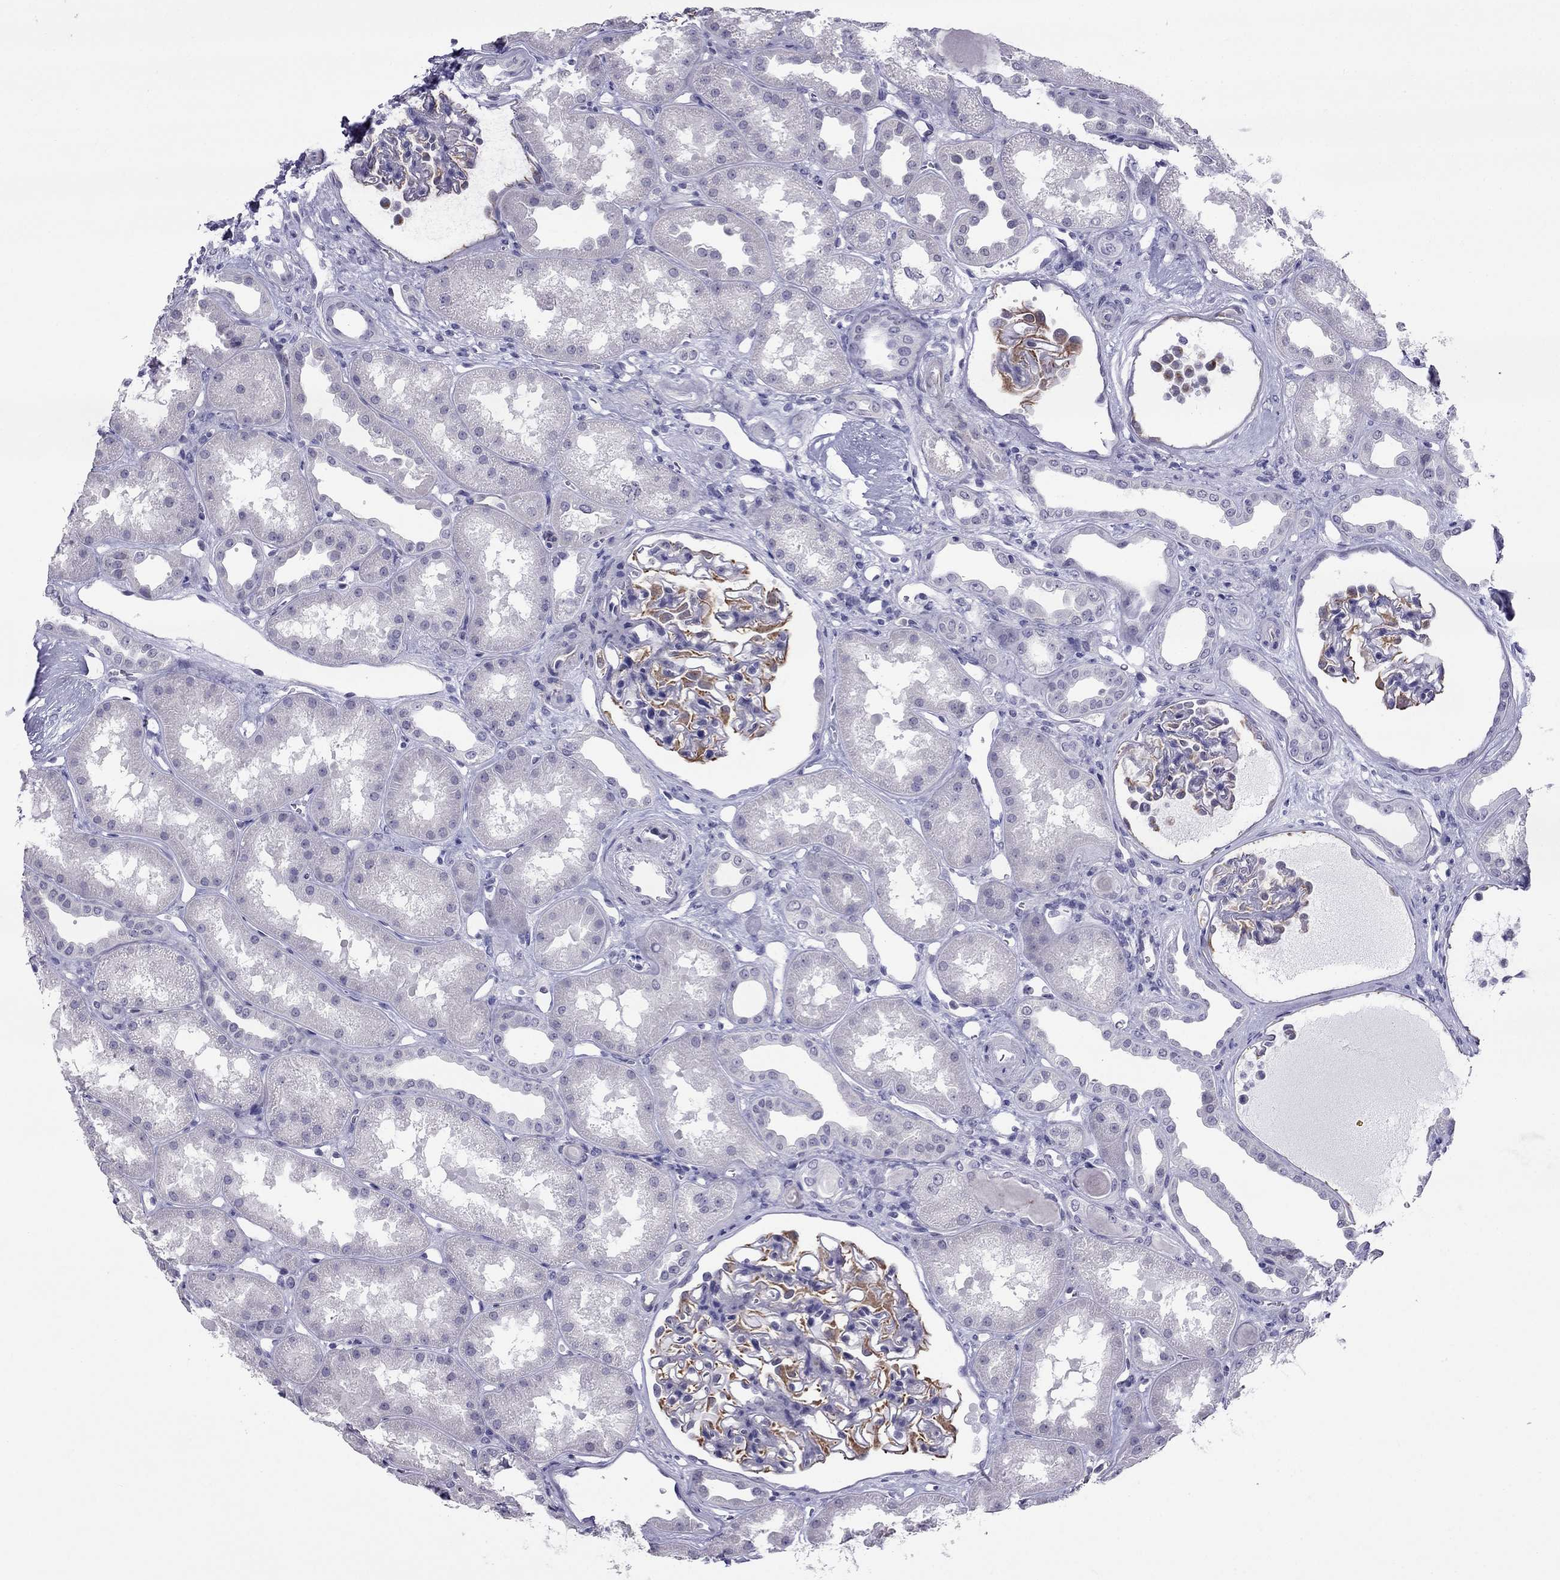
{"staining": {"intensity": "moderate", "quantity": "25%-75%", "location": "cytoplasmic/membranous"}, "tissue": "kidney", "cell_type": "Cells in glomeruli", "image_type": "normal", "snomed": [{"axis": "morphology", "description": "Normal tissue, NOS"}, {"axis": "topography", "description": "Kidney"}], "caption": "Protein expression analysis of normal kidney shows moderate cytoplasmic/membranous staining in about 25%-75% of cells in glomeruli. (brown staining indicates protein expression, while blue staining denotes nuclei).", "gene": "CROCC2", "patient": {"sex": "male", "age": 61}}